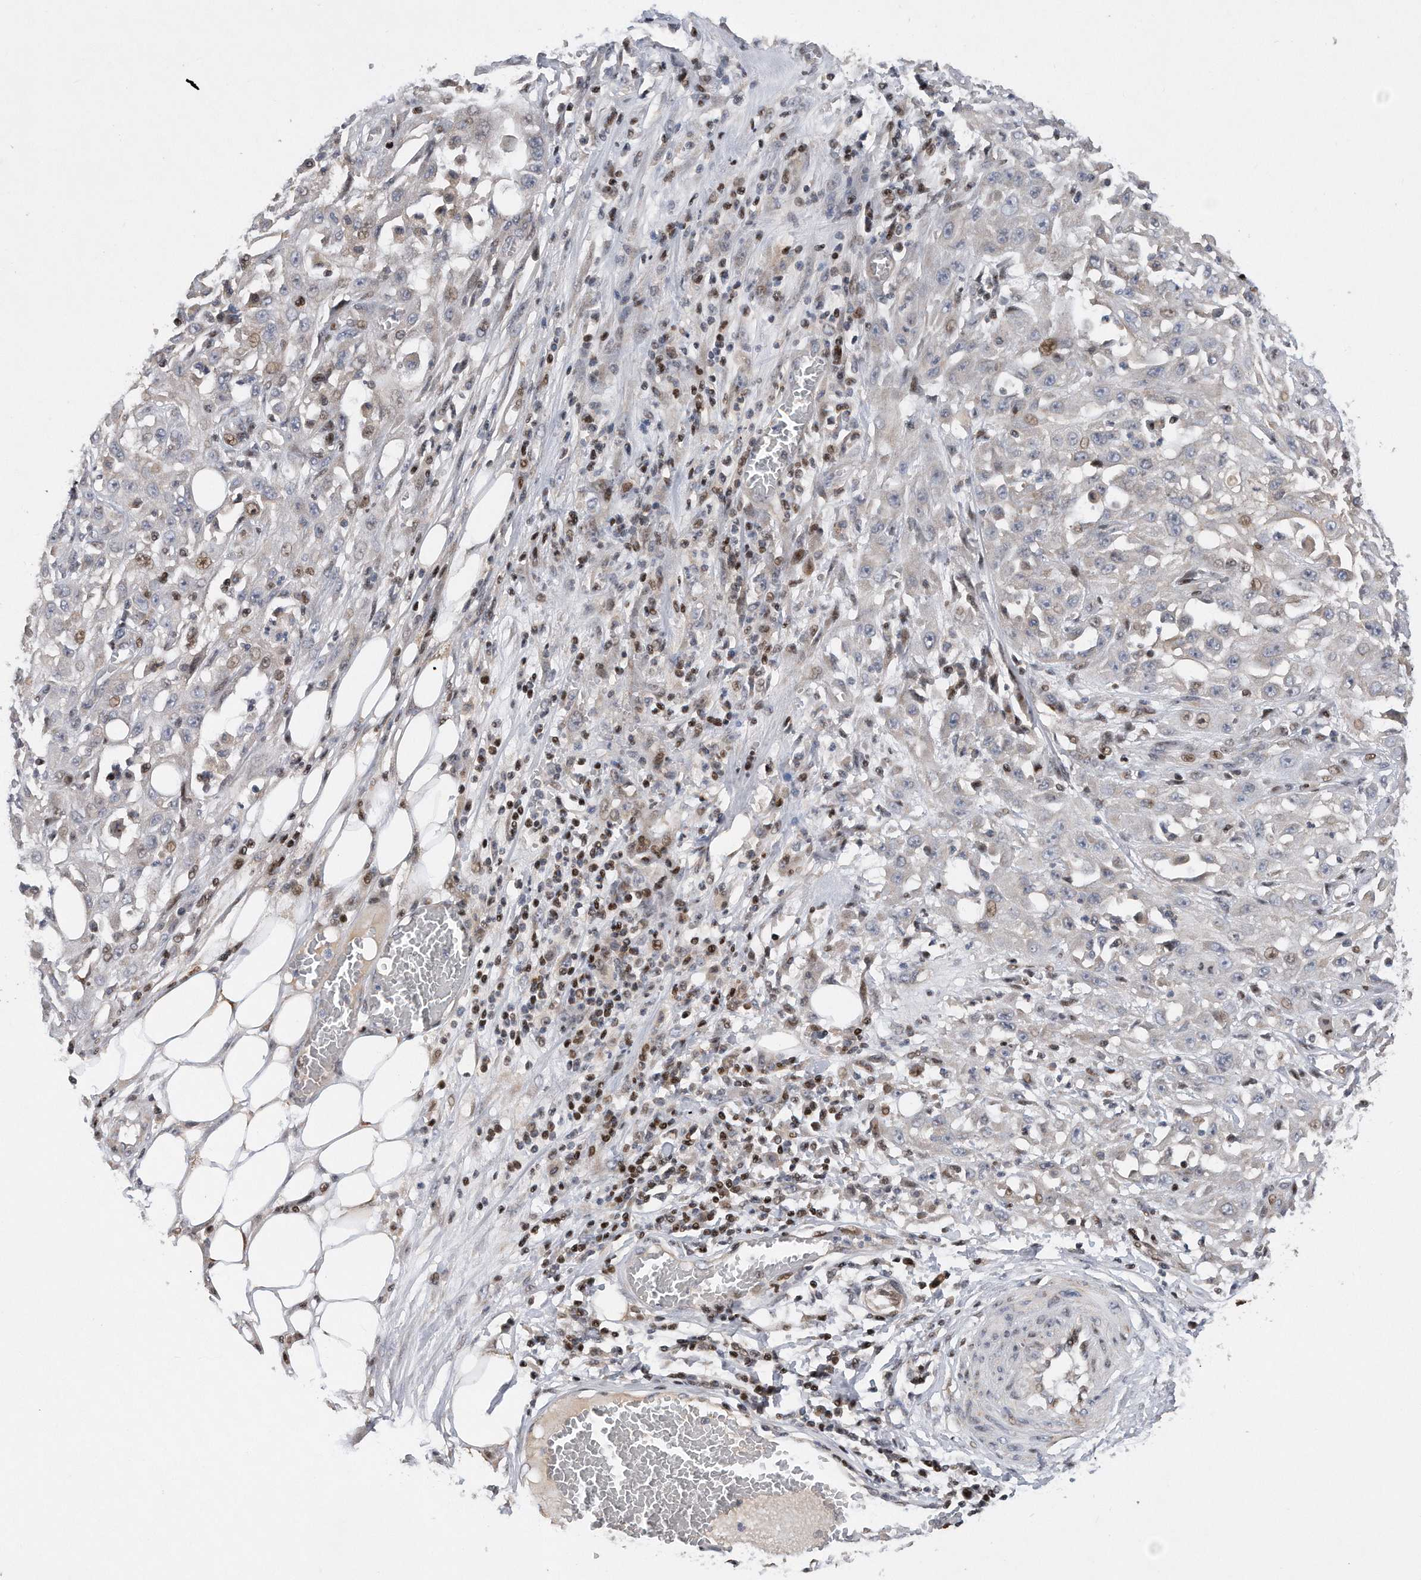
{"staining": {"intensity": "negative", "quantity": "none", "location": "none"}, "tissue": "skin cancer", "cell_type": "Tumor cells", "image_type": "cancer", "snomed": [{"axis": "morphology", "description": "Squamous cell carcinoma, NOS"}, {"axis": "morphology", "description": "Squamous cell carcinoma, metastatic, NOS"}, {"axis": "topography", "description": "Skin"}, {"axis": "topography", "description": "Lymph node"}], "caption": "A micrograph of human skin cancer is negative for staining in tumor cells.", "gene": "CDH12", "patient": {"sex": "male", "age": 75}}